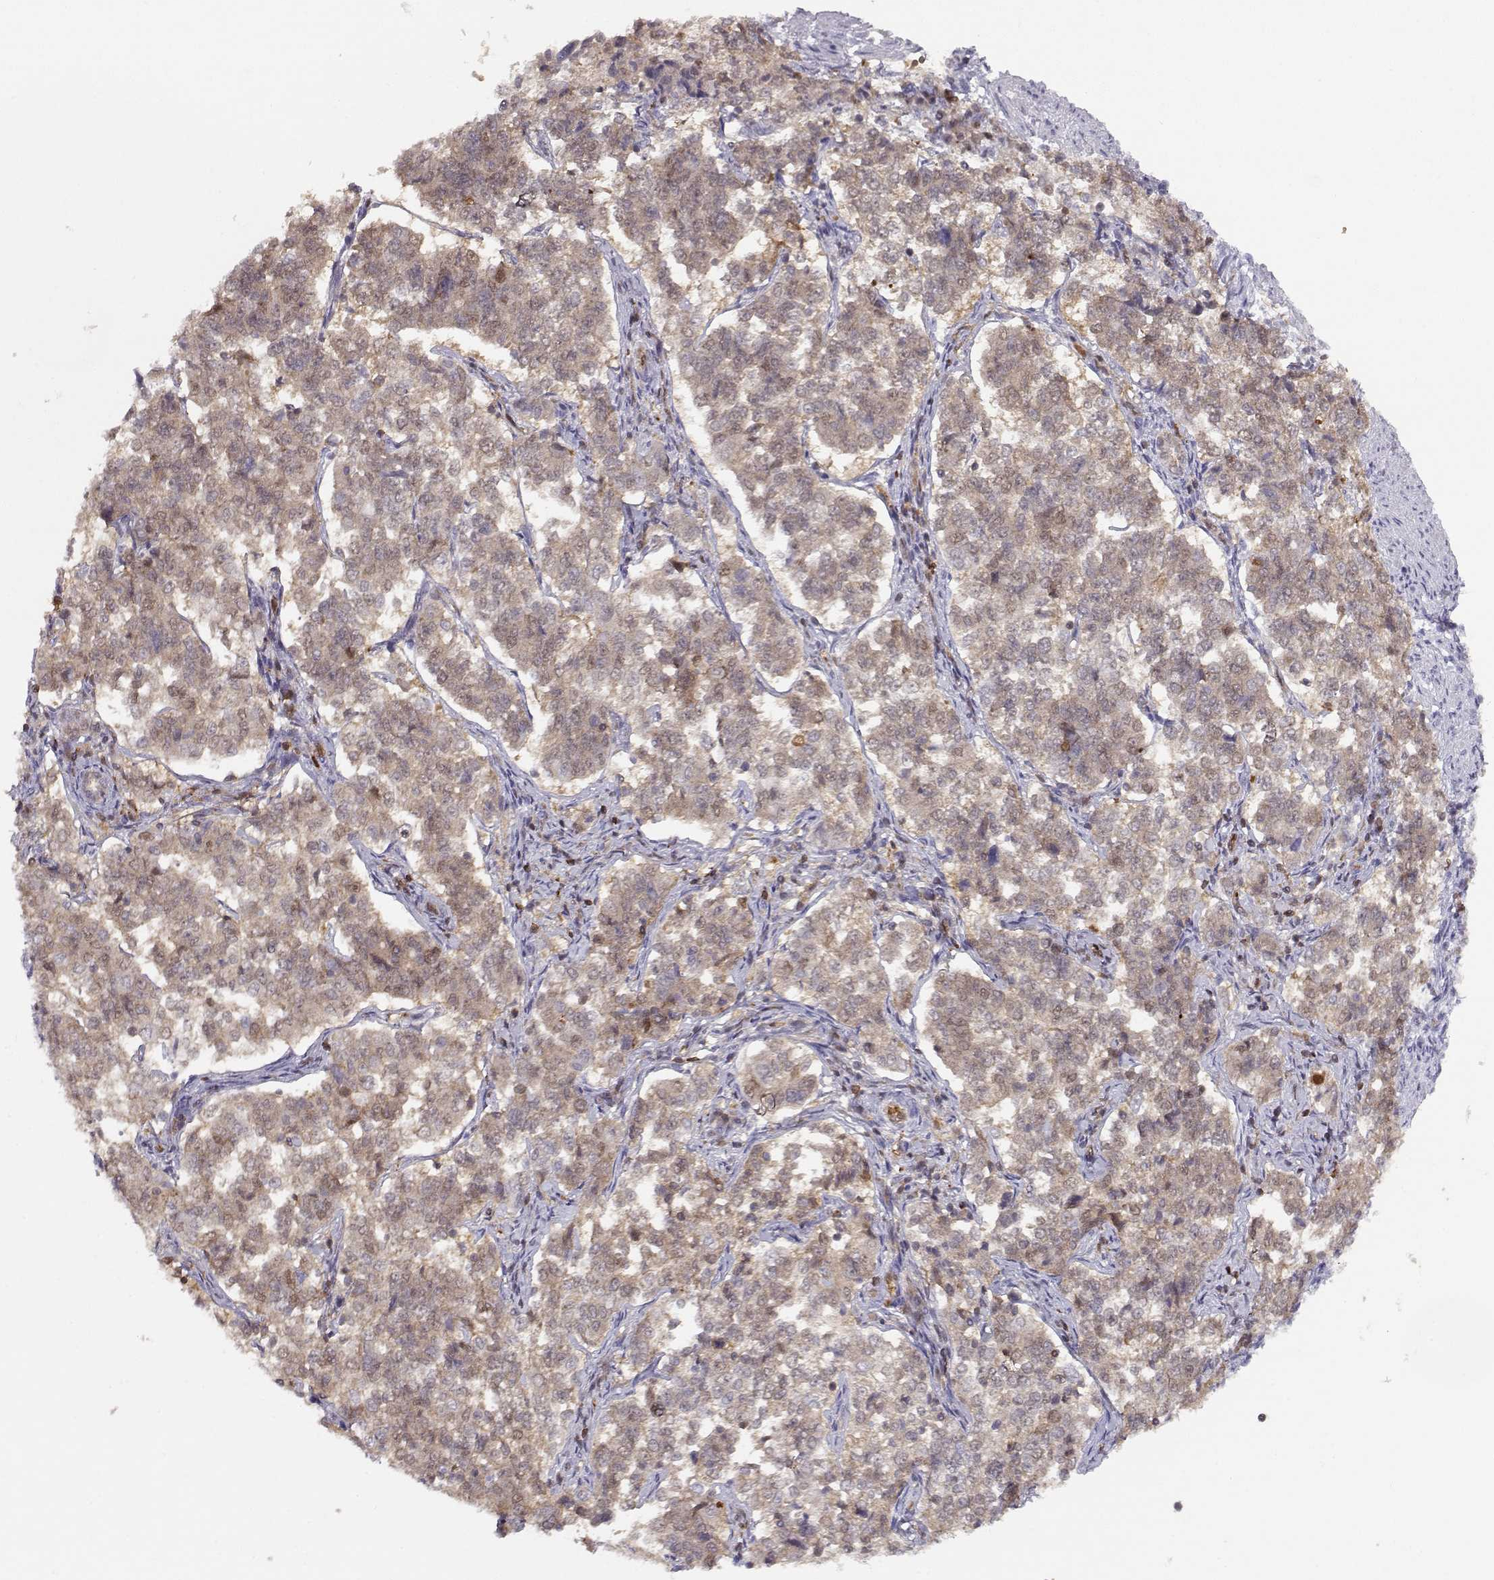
{"staining": {"intensity": "weak", "quantity": ">75%", "location": "cytoplasmic/membranous"}, "tissue": "endometrial cancer", "cell_type": "Tumor cells", "image_type": "cancer", "snomed": [{"axis": "morphology", "description": "Adenocarcinoma, NOS"}, {"axis": "topography", "description": "Endometrium"}], "caption": "Immunohistochemical staining of endometrial cancer (adenocarcinoma) demonstrates low levels of weak cytoplasmic/membranous expression in about >75% of tumor cells.", "gene": "PNP", "patient": {"sex": "female", "age": 43}}